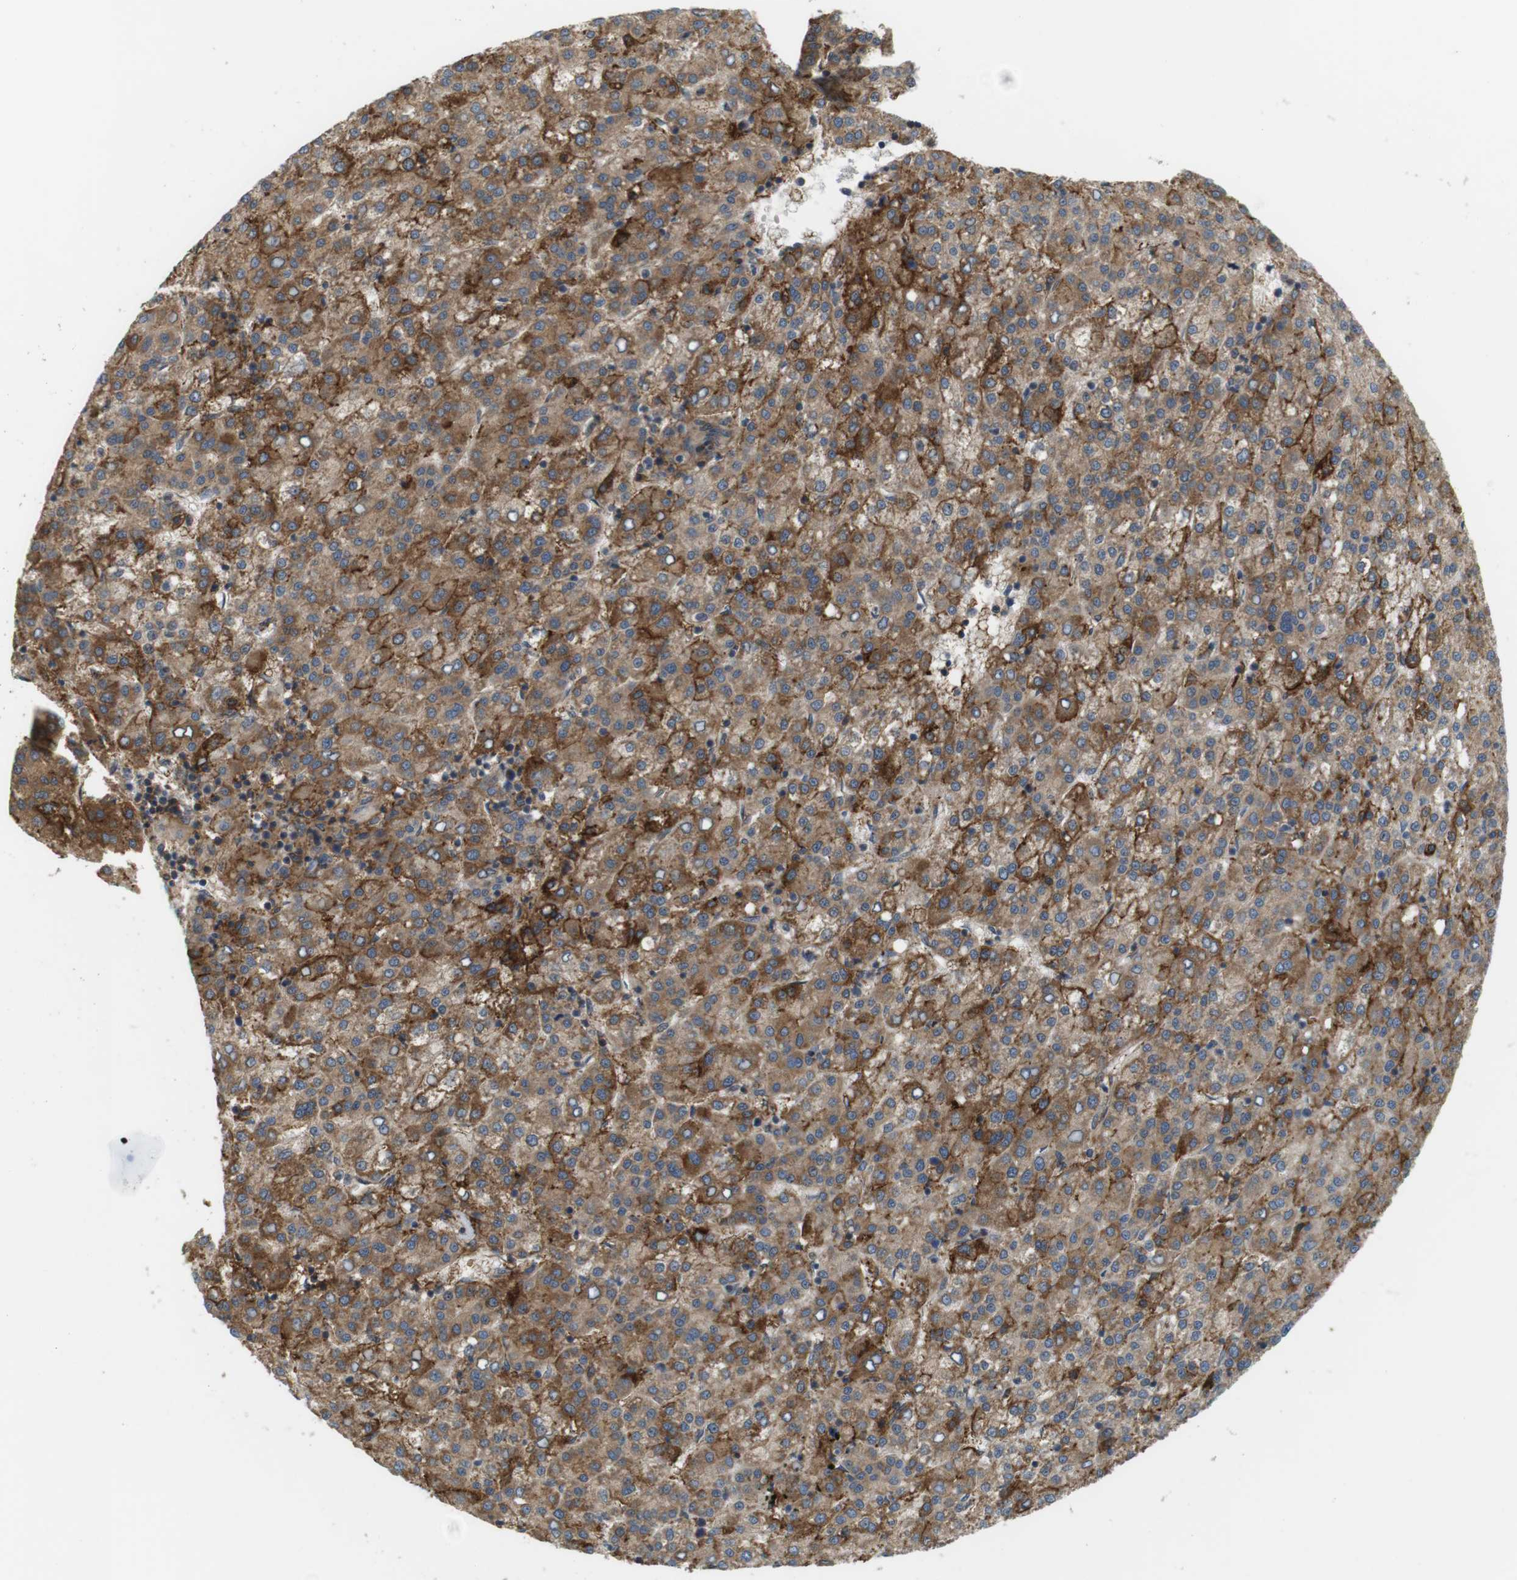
{"staining": {"intensity": "moderate", "quantity": ">75%", "location": "cytoplasmic/membranous"}, "tissue": "liver cancer", "cell_type": "Tumor cells", "image_type": "cancer", "snomed": [{"axis": "morphology", "description": "Carcinoma, Hepatocellular, NOS"}, {"axis": "topography", "description": "Liver"}], "caption": "Immunohistochemistry (IHC) micrograph of hepatocellular carcinoma (liver) stained for a protein (brown), which reveals medium levels of moderate cytoplasmic/membranous expression in about >75% of tumor cells.", "gene": "DDAH2", "patient": {"sex": "female", "age": 58}}